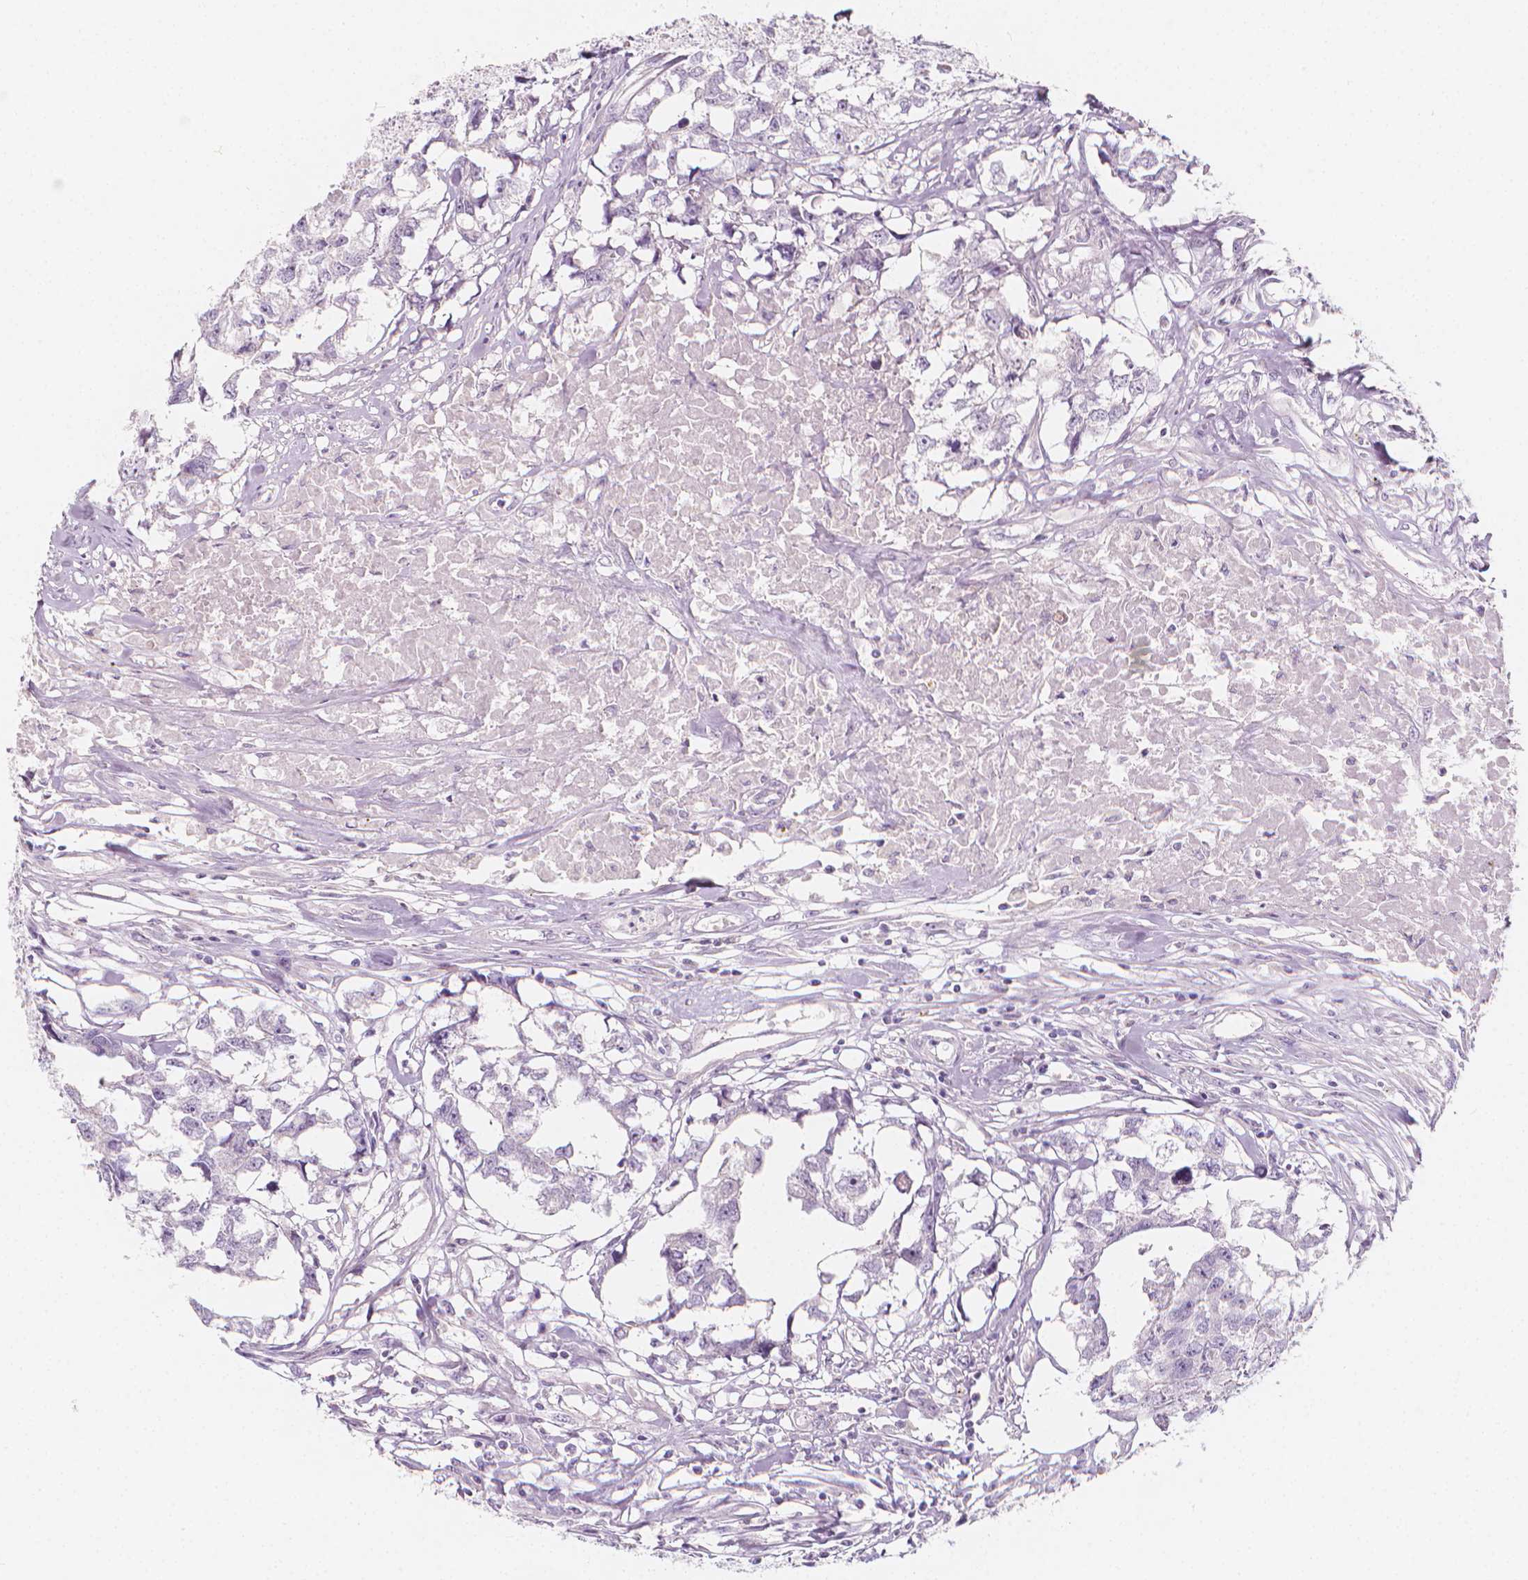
{"staining": {"intensity": "negative", "quantity": "none", "location": "none"}, "tissue": "testis cancer", "cell_type": "Tumor cells", "image_type": "cancer", "snomed": [{"axis": "morphology", "description": "Carcinoma, Embryonal, NOS"}, {"axis": "morphology", "description": "Teratoma, malignant, NOS"}, {"axis": "topography", "description": "Testis"}], "caption": "Photomicrograph shows no protein expression in tumor cells of testis cancer tissue.", "gene": "RBFOX1", "patient": {"sex": "male", "age": 44}}